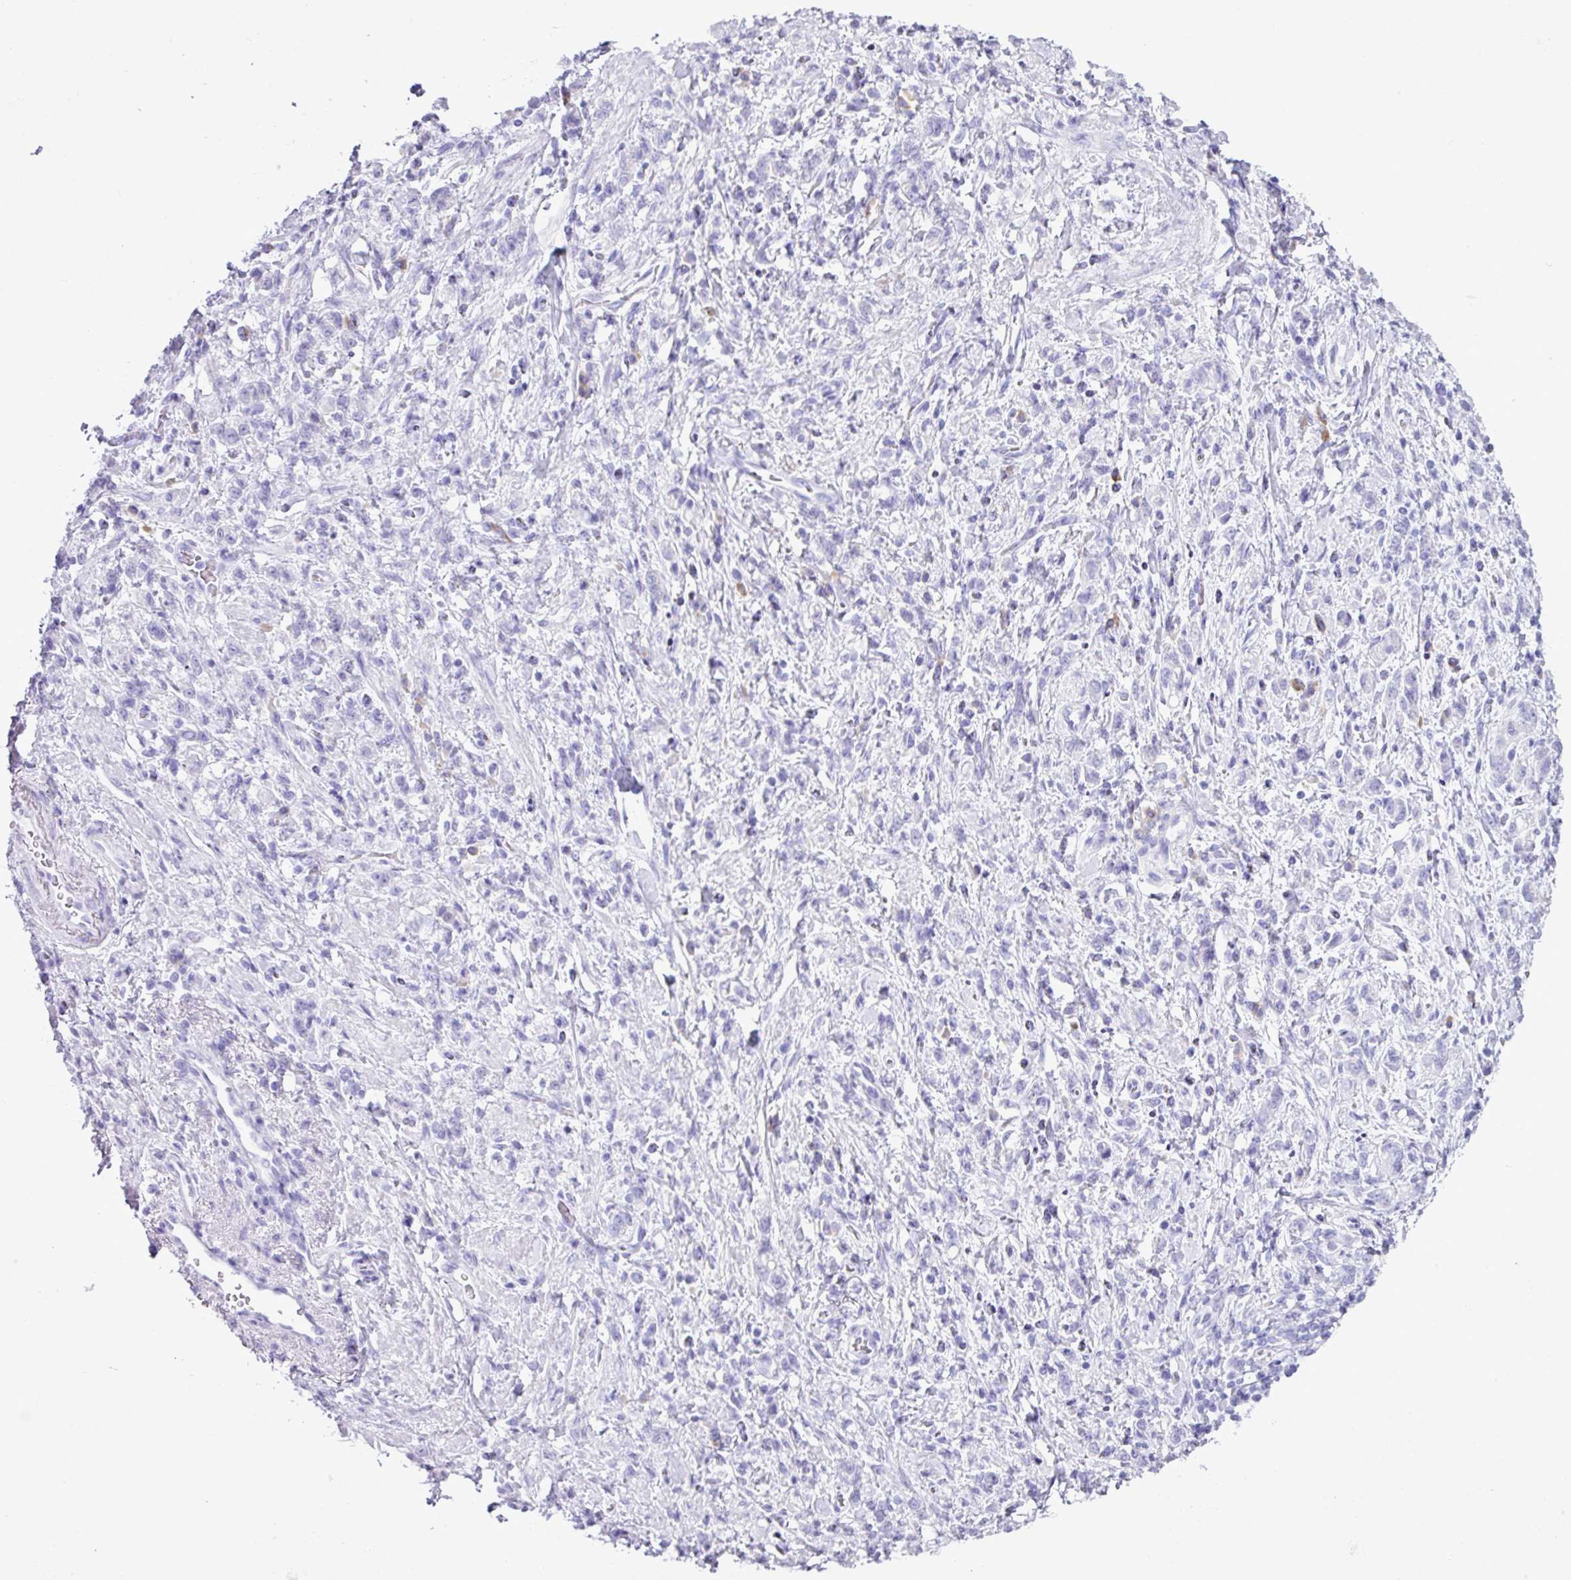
{"staining": {"intensity": "negative", "quantity": "none", "location": "none"}, "tissue": "stomach cancer", "cell_type": "Tumor cells", "image_type": "cancer", "snomed": [{"axis": "morphology", "description": "Adenocarcinoma, NOS"}, {"axis": "topography", "description": "Stomach"}], "caption": "Stomach adenocarcinoma was stained to show a protein in brown. There is no significant staining in tumor cells.", "gene": "RGS21", "patient": {"sex": "male", "age": 77}}